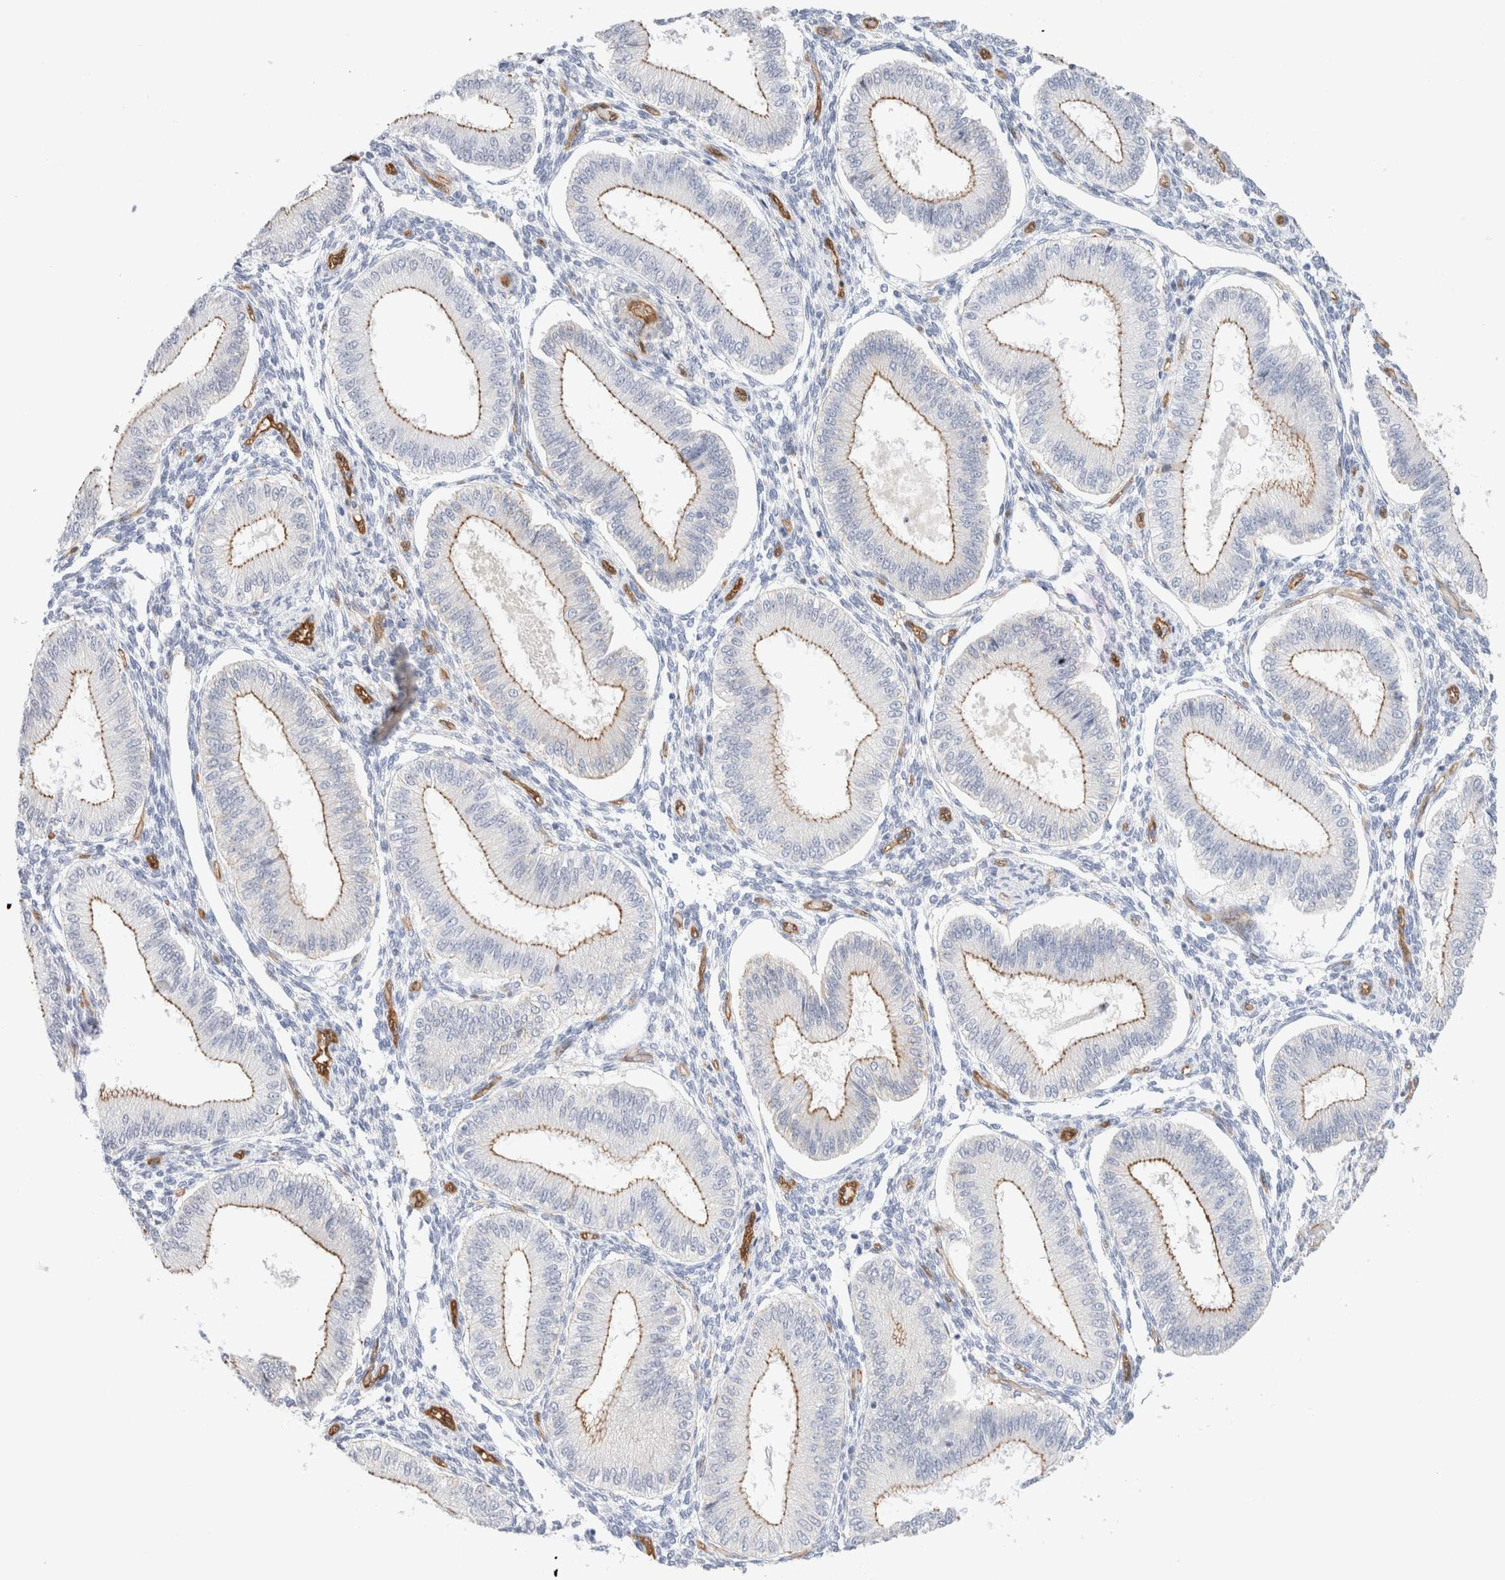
{"staining": {"intensity": "negative", "quantity": "none", "location": "none"}, "tissue": "endometrium", "cell_type": "Cells in endometrial stroma", "image_type": "normal", "snomed": [{"axis": "morphology", "description": "Normal tissue, NOS"}, {"axis": "topography", "description": "Endometrium"}], "caption": "Cells in endometrial stroma are negative for protein expression in benign human endometrium. The staining was performed using DAB to visualize the protein expression in brown, while the nuclei were stained in blue with hematoxylin (Magnification: 20x).", "gene": "LMCD1", "patient": {"sex": "female", "age": 39}}